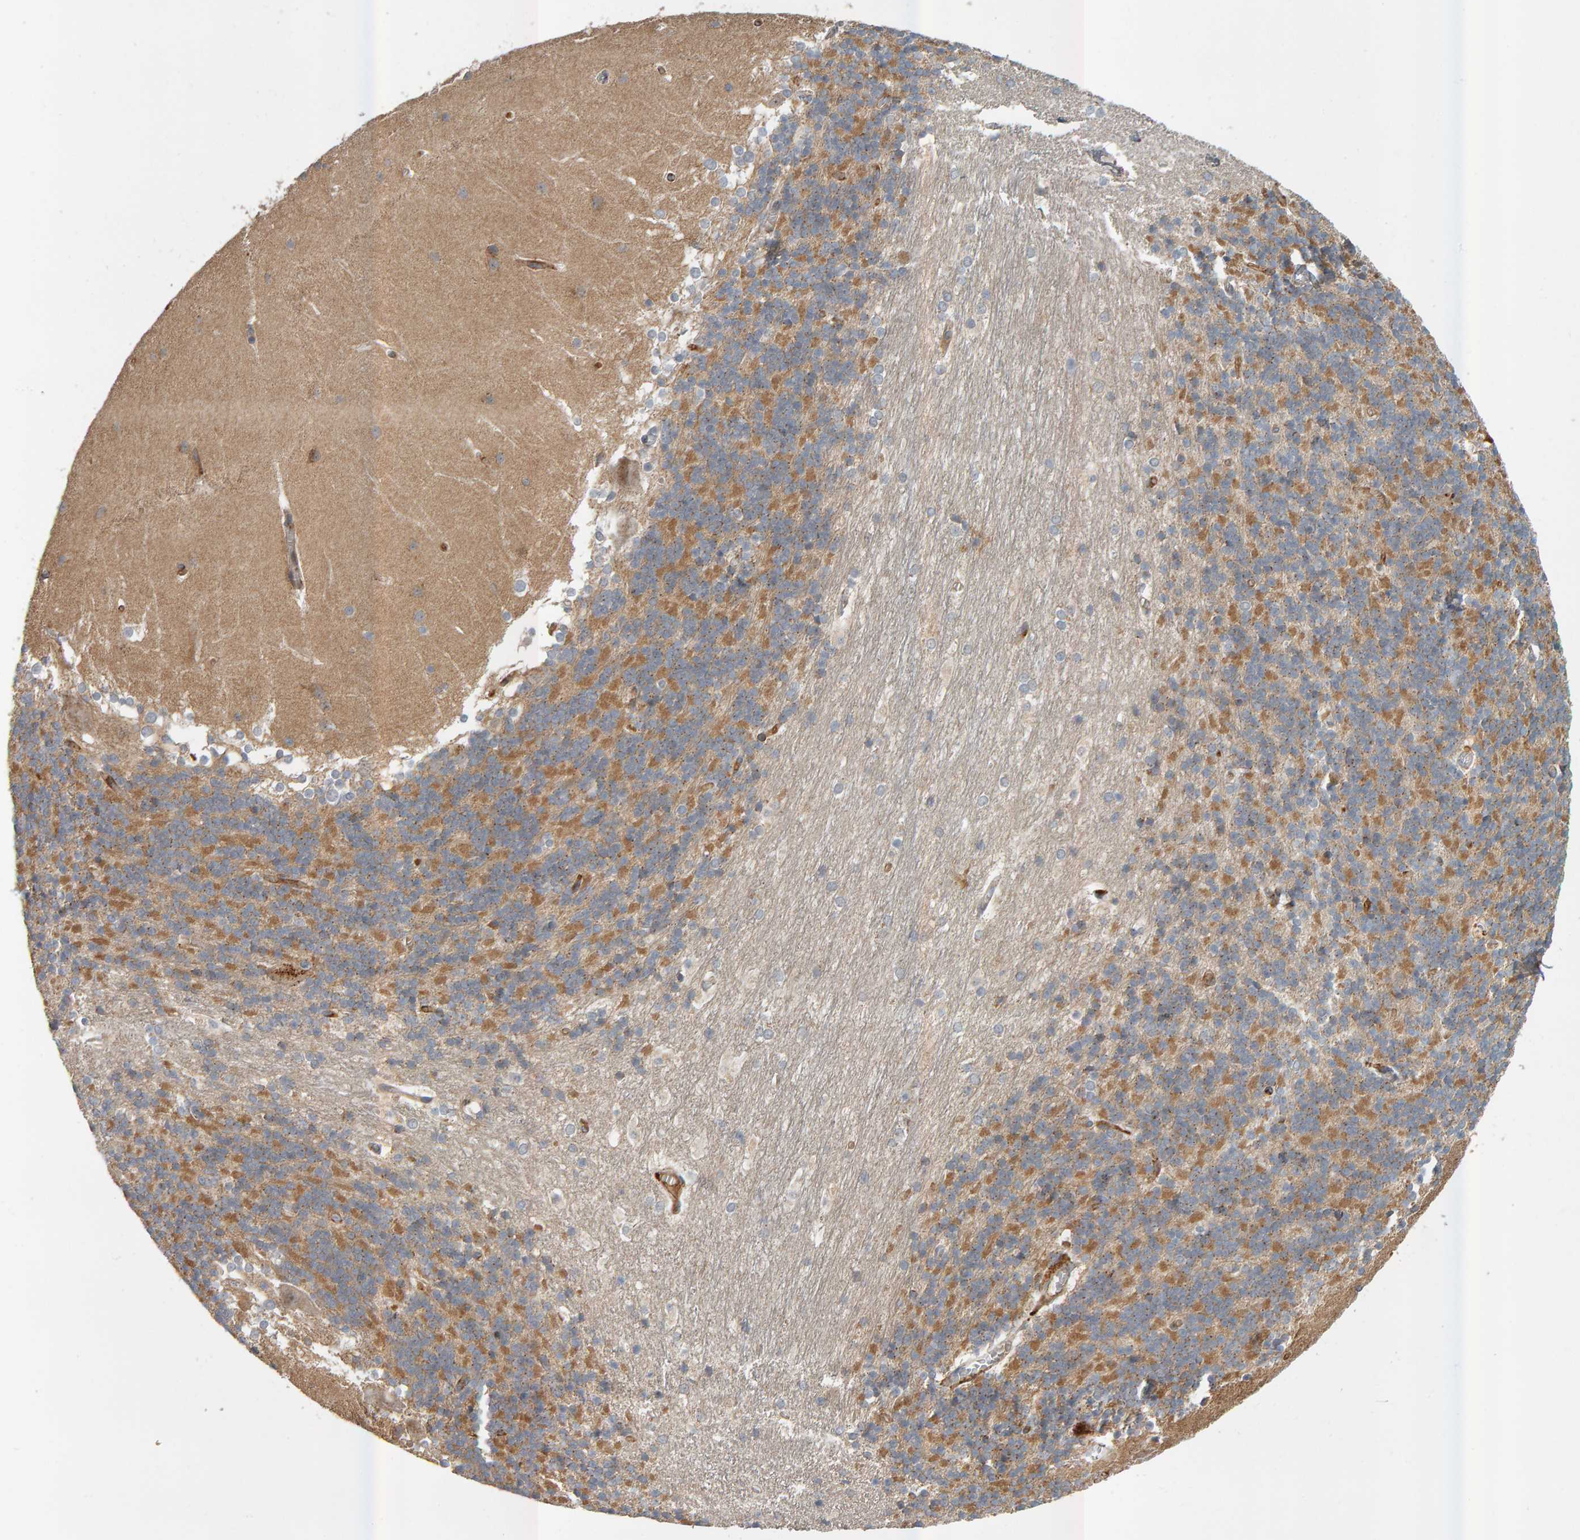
{"staining": {"intensity": "moderate", "quantity": ">75%", "location": "cytoplasmic/membranous"}, "tissue": "cerebellum", "cell_type": "Cells in granular layer", "image_type": "normal", "snomed": [{"axis": "morphology", "description": "Normal tissue, NOS"}, {"axis": "topography", "description": "Cerebellum"}], "caption": "Immunohistochemical staining of normal cerebellum reveals medium levels of moderate cytoplasmic/membranous staining in about >75% of cells in granular layer.", "gene": "ZNF160", "patient": {"sex": "female", "age": 19}}